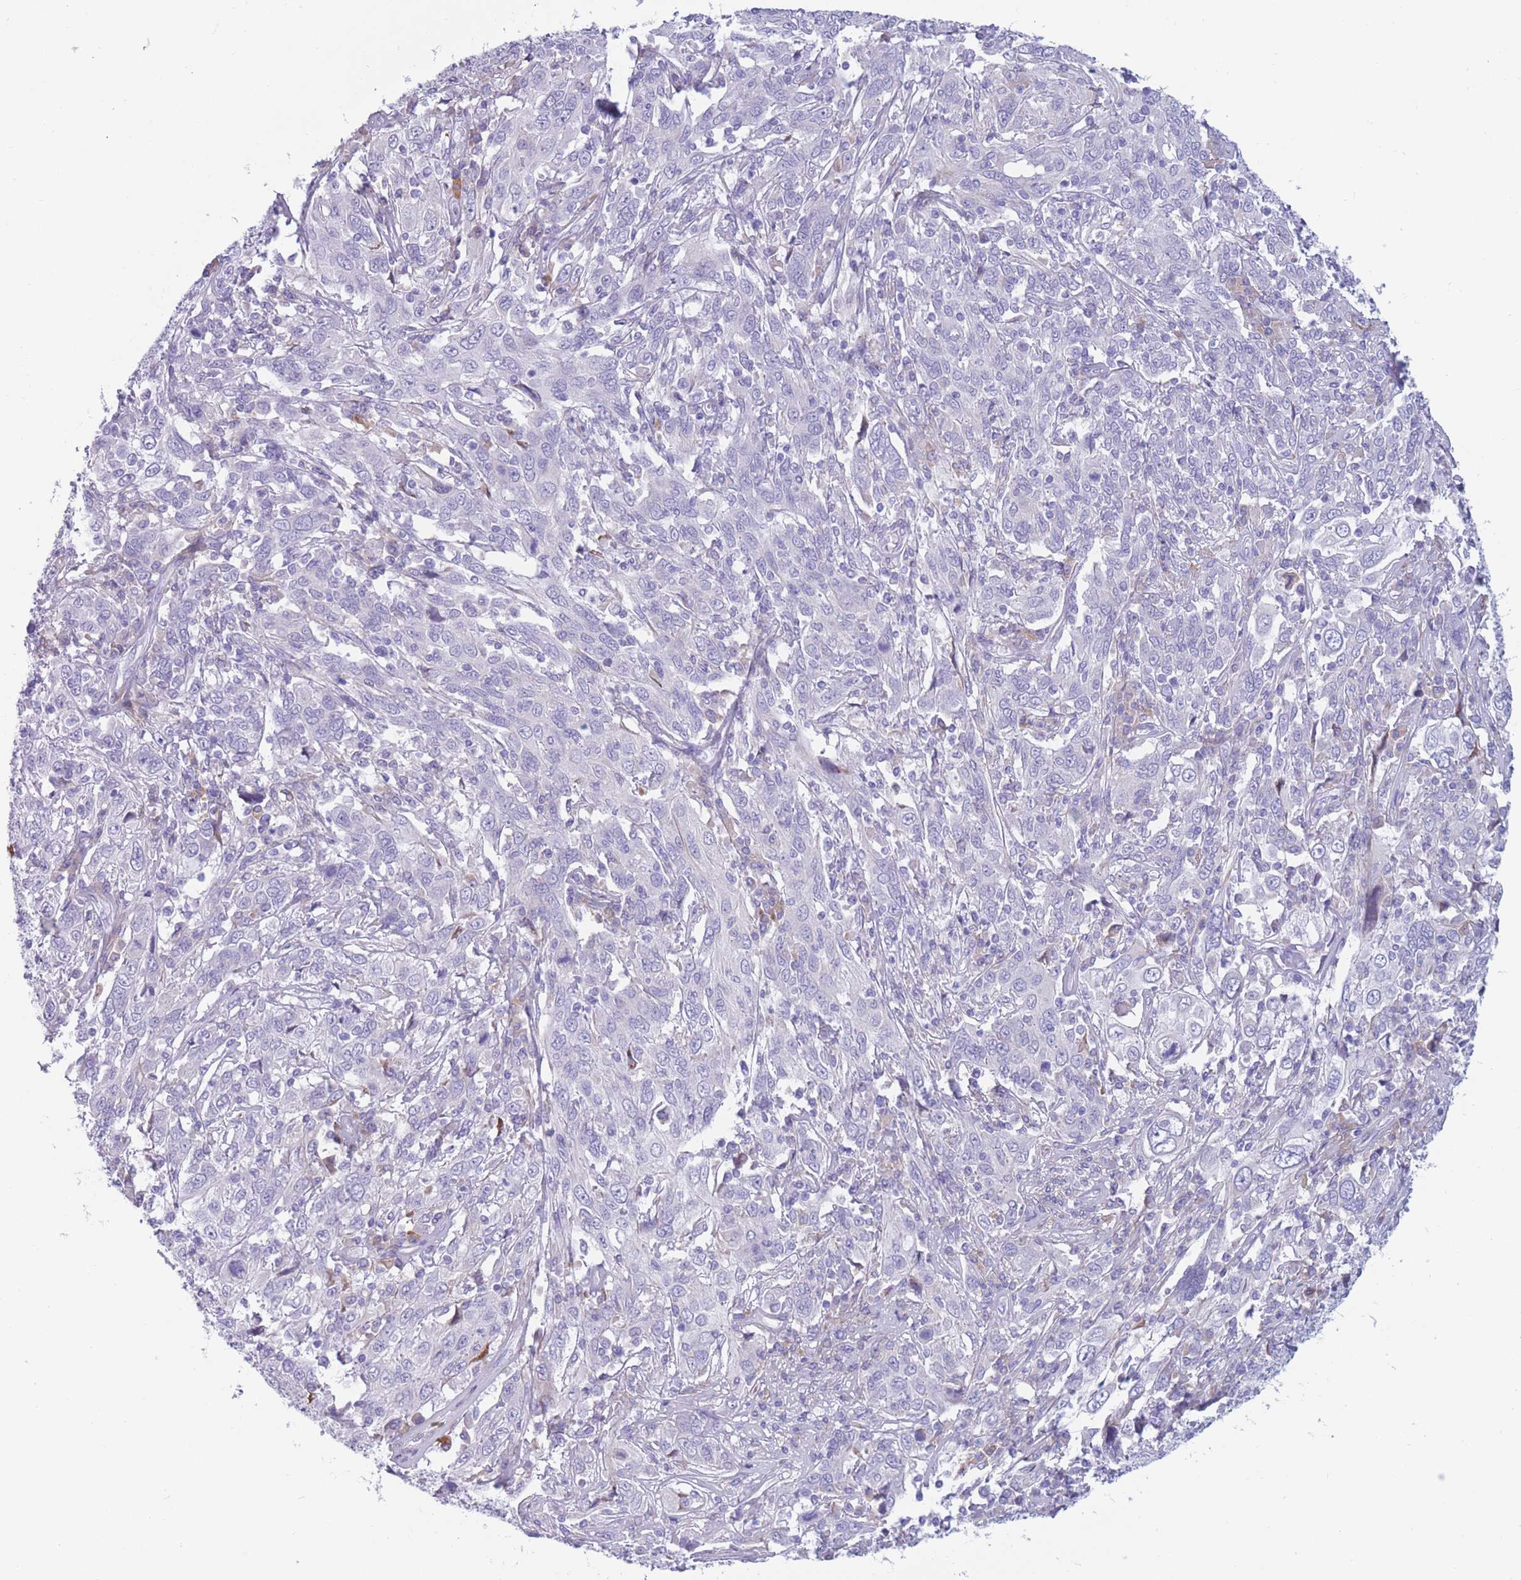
{"staining": {"intensity": "negative", "quantity": "none", "location": "none"}, "tissue": "cervical cancer", "cell_type": "Tumor cells", "image_type": "cancer", "snomed": [{"axis": "morphology", "description": "Squamous cell carcinoma, NOS"}, {"axis": "topography", "description": "Cervix"}], "caption": "The micrograph demonstrates no significant staining in tumor cells of cervical cancer (squamous cell carcinoma).", "gene": "COL27A1", "patient": {"sex": "female", "age": 46}}